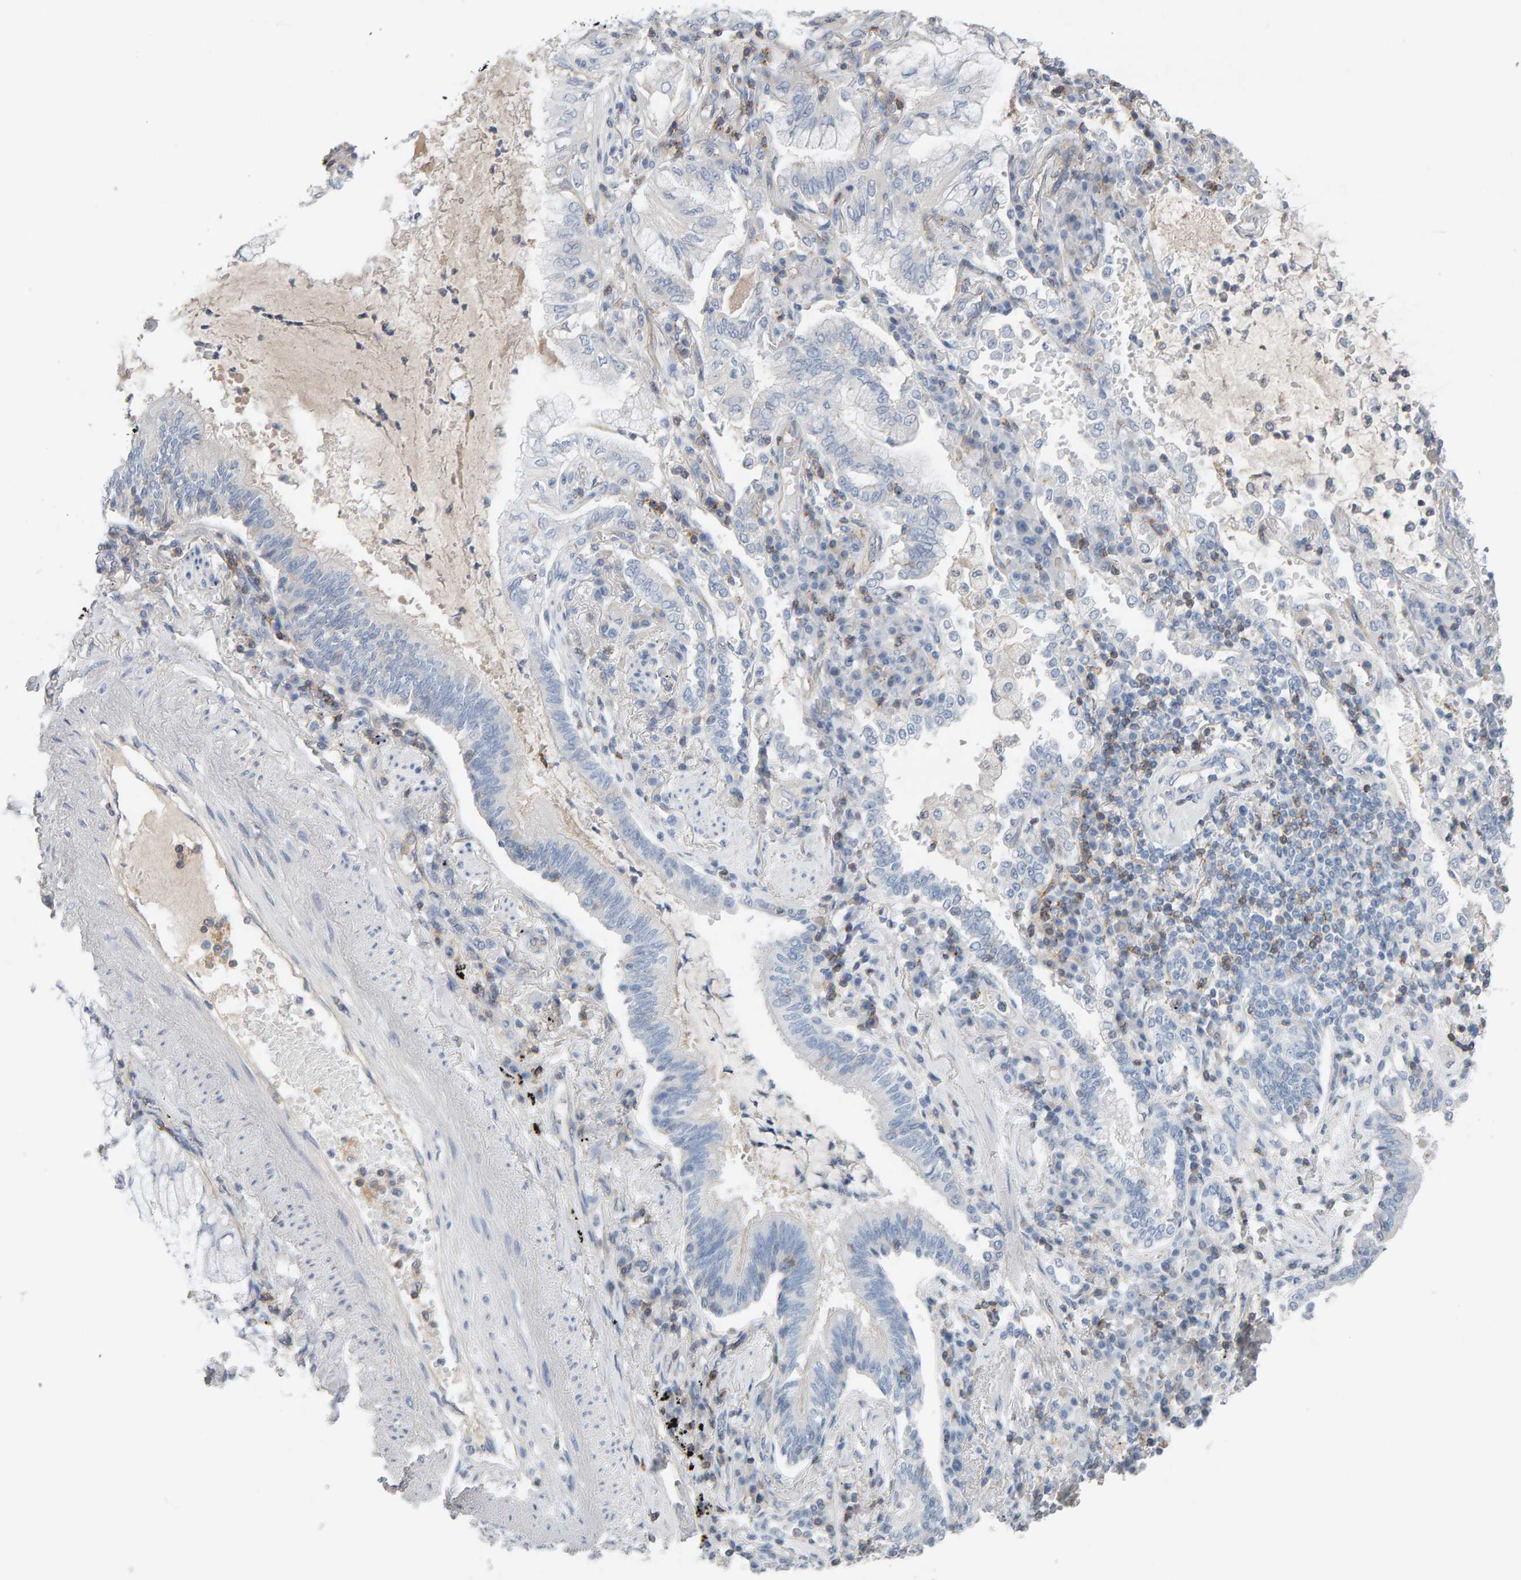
{"staining": {"intensity": "negative", "quantity": "none", "location": "none"}, "tissue": "lung cancer", "cell_type": "Tumor cells", "image_type": "cancer", "snomed": [{"axis": "morphology", "description": "Adenocarcinoma, NOS"}, {"axis": "topography", "description": "Lung"}], "caption": "Protein analysis of lung cancer (adenocarcinoma) demonstrates no significant staining in tumor cells.", "gene": "FYN", "patient": {"sex": "female", "age": 70}}